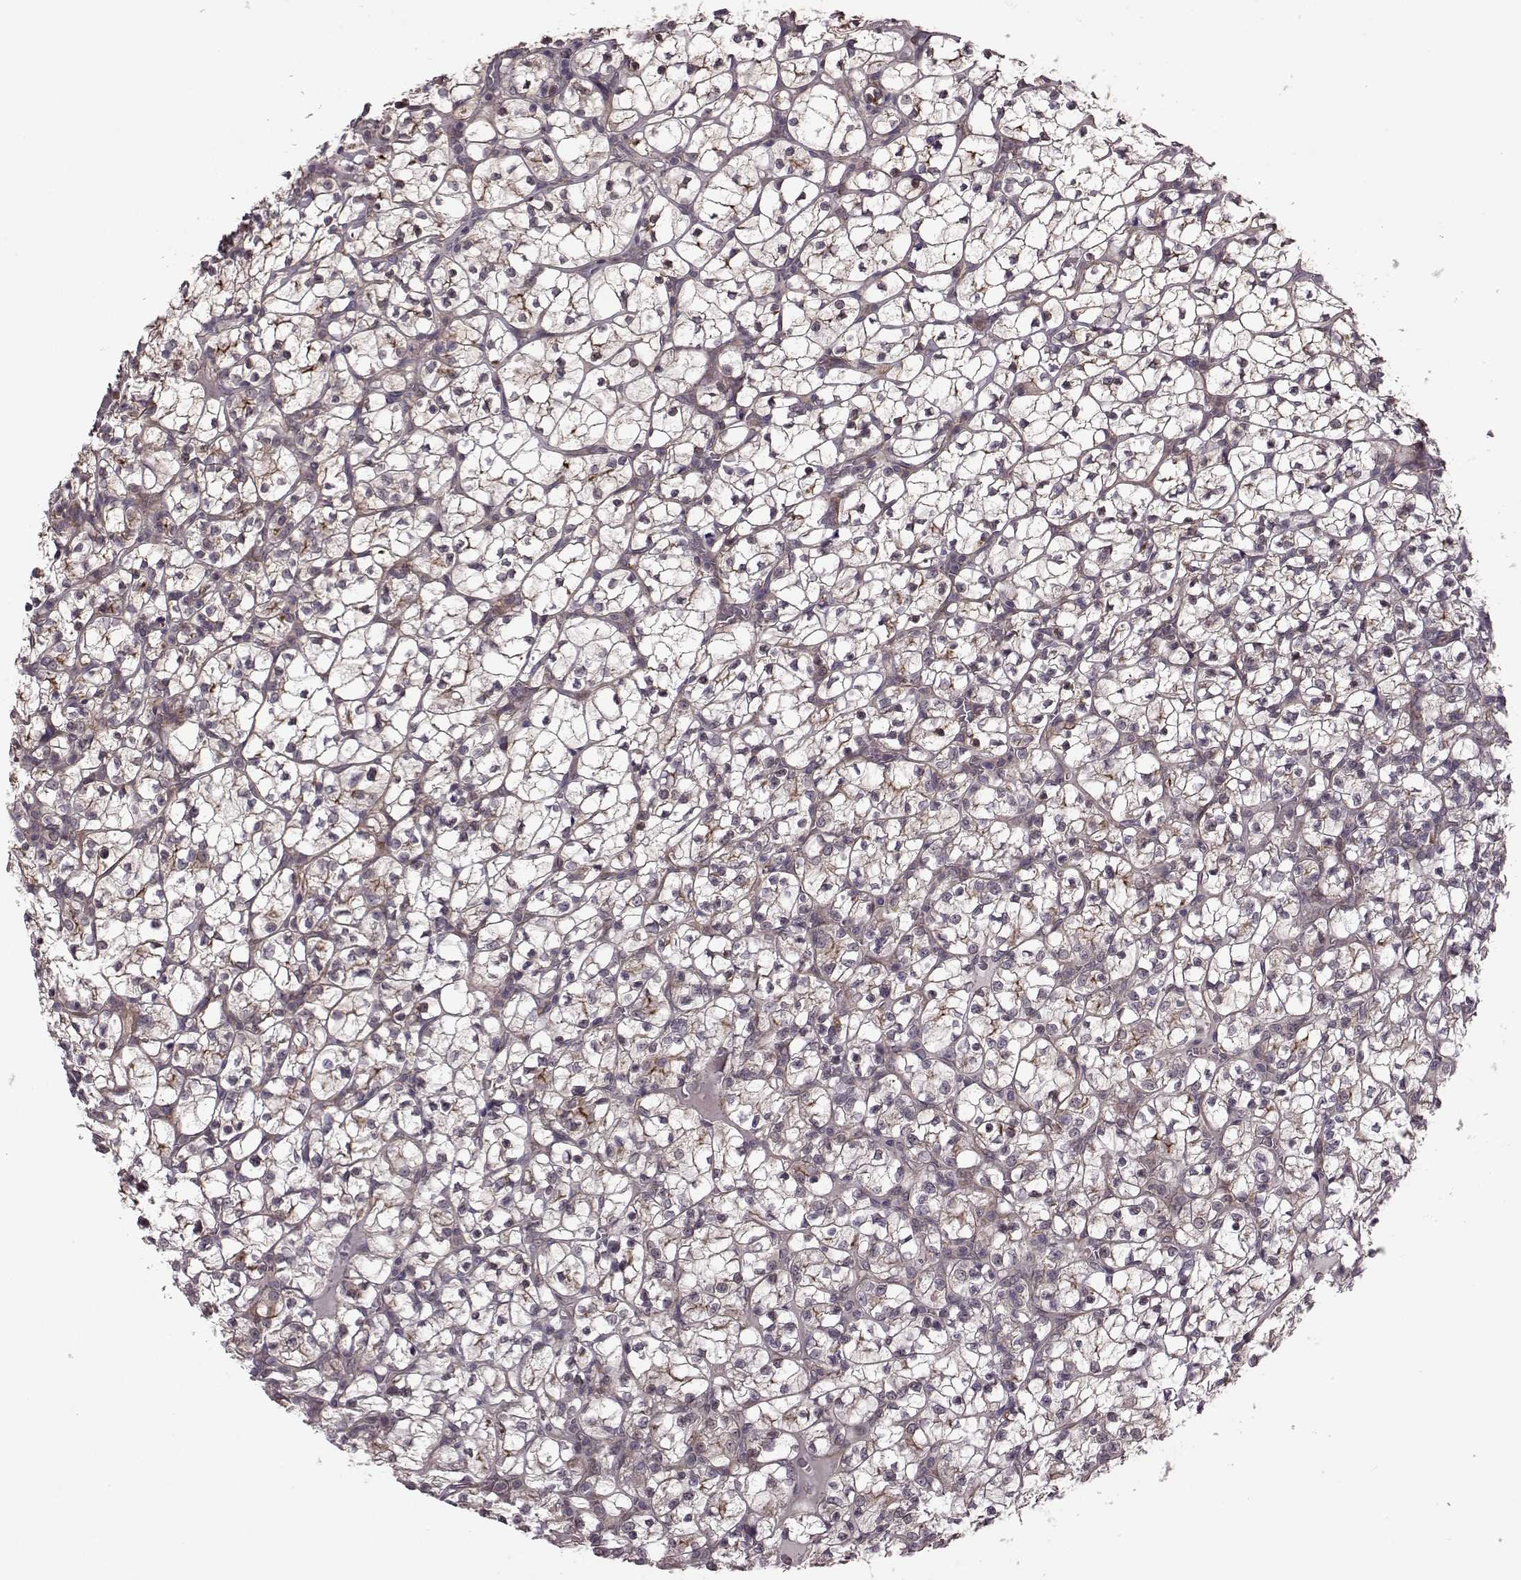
{"staining": {"intensity": "weak", "quantity": "25%-75%", "location": "cytoplasmic/membranous"}, "tissue": "renal cancer", "cell_type": "Tumor cells", "image_type": "cancer", "snomed": [{"axis": "morphology", "description": "Adenocarcinoma, NOS"}, {"axis": "topography", "description": "Kidney"}], "caption": "Protein expression analysis of human renal adenocarcinoma reveals weak cytoplasmic/membranous staining in approximately 25%-75% of tumor cells. The staining was performed using DAB (3,3'-diaminobenzidine) to visualize the protein expression in brown, while the nuclei were stained in blue with hematoxylin (Magnification: 20x).", "gene": "SYNPO", "patient": {"sex": "female", "age": 89}}